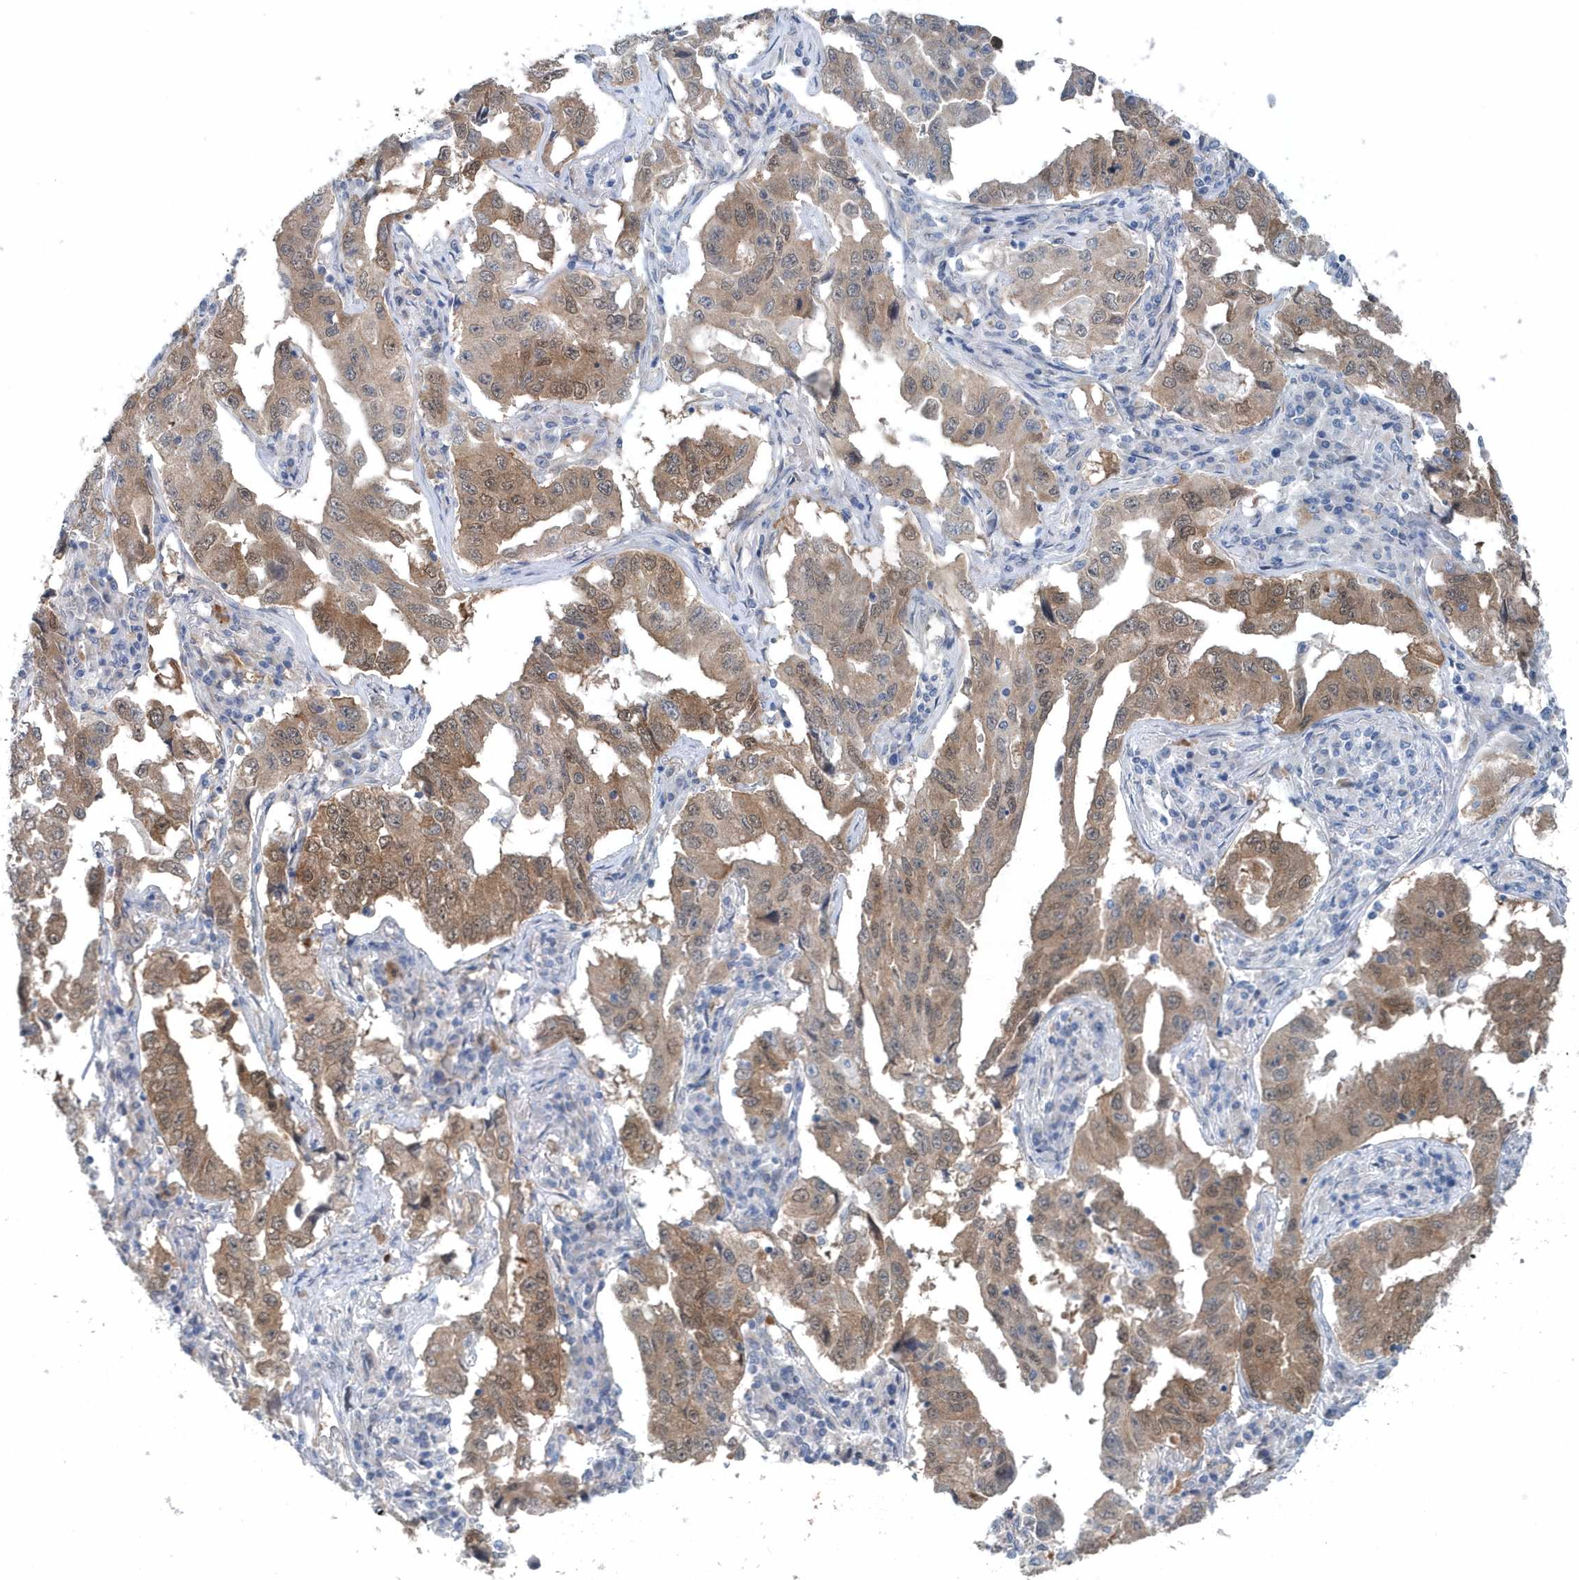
{"staining": {"intensity": "moderate", "quantity": ">75%", "location": "cytoplasmic/membranous,nuclear"}, "tissue": "lung cancer", "cell_type": "Tumor cells", "image_type": "cancer", "snomed": [{"axis": "morphology", "description": "Adenocarcinoma, NOS"}, {"axis": "topography", "description": "Lung"}], "caption": "Immunohistochemistry (IHC) (DAB (3,3'-diaminobenzidine)) staining of human lung cancer displays moderate cytoplasmic/membranous and nuclear protein expression in about >75% of tumor cells.", "gene": "PFN2", "patient": {"sex": "female", "age": 51}}